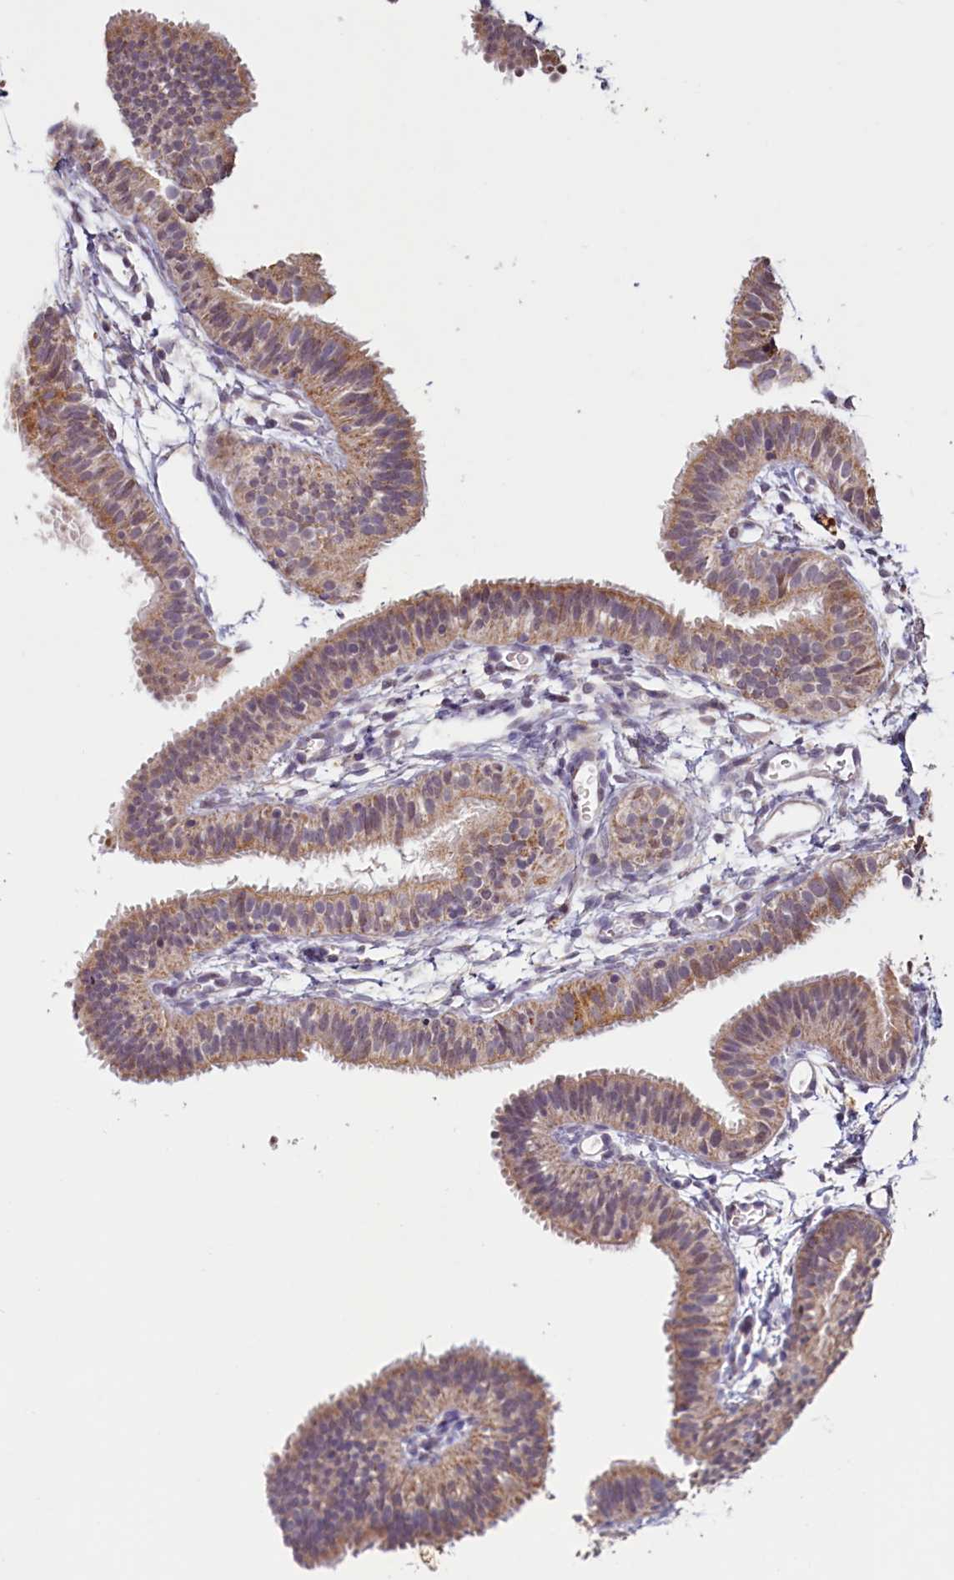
{"staining": {"intensity": "moderate", "quantity": ">75%", "location": "cytoplasmic/membranous"}, "tissue": "fallopian tube", "cell_type": "Glandular cells", "image_type": "normal", "snomed": [{"axis": "morphology", "description": "Normal tissue, NOS"}, {"axis": "topography", "description": "Fallopian tube"}], "caption": "This micrograph exhibits IHC staining of unremarkable human fallopian tube, with medium moderate cytoplasmic/membranous positivity in about >75% of glandular cells.", "gene": "PDE6D", "patient": {"sex": "female", "age": 35}}